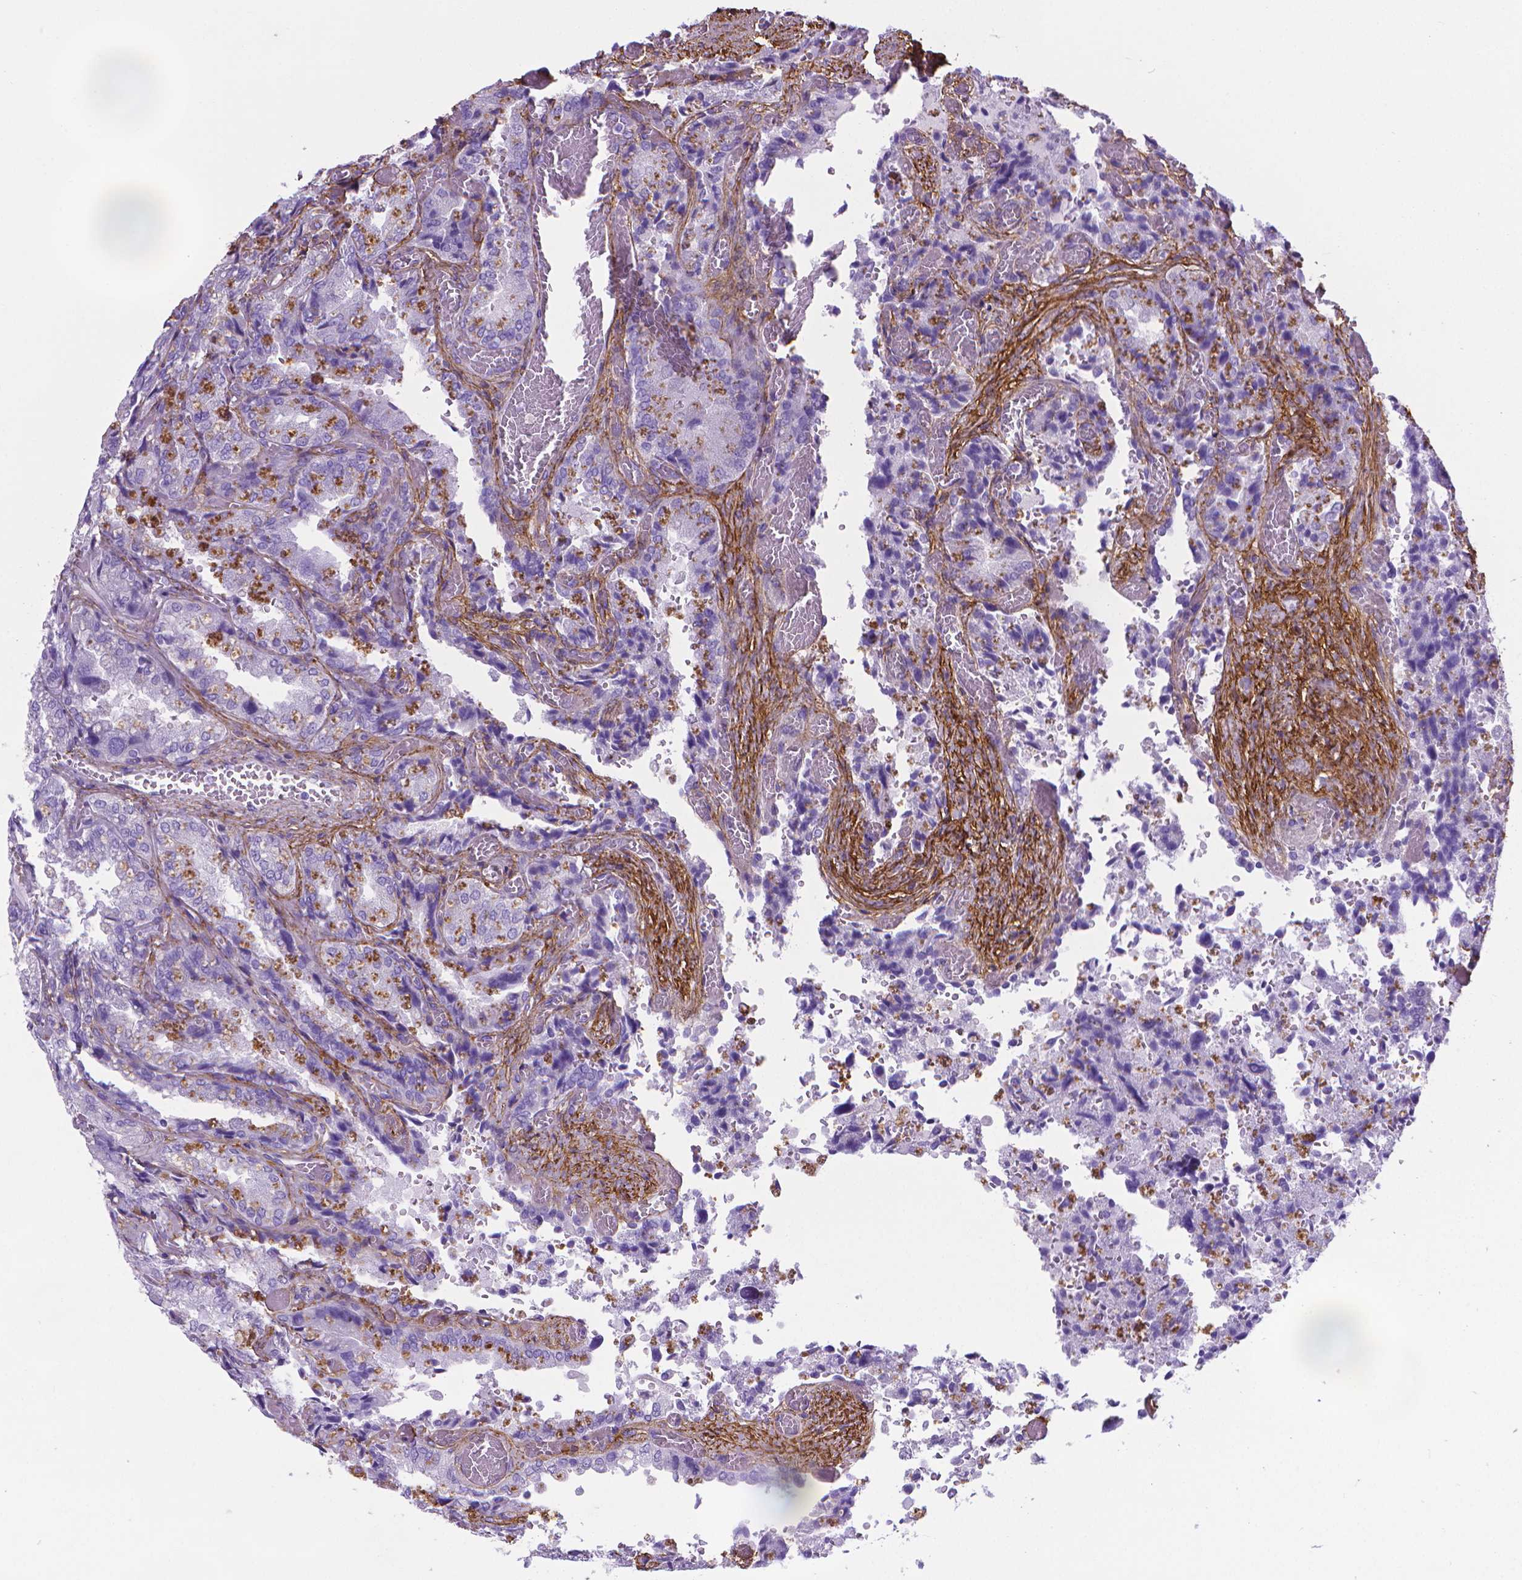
{"staining": {"intensity": "negative", "quantity": "none", "location": "none"}, "tissue": "seminal vesicle", "cell_type": "Glandular cells", "image_type": "normal", "snomed": [{"axis": "morphology", "description": "Normal tissue, NOS"}, {"axis": "topography", "description": "Seminal veicle"}], "caption": "IHC of unremarkable human seminal vesicle reveals no positivity in glandular cells. (Stains: DAB immunohistochemistry (IHC) with hematoxylin counter stain, Microscopy: brightfield microscopy at high magnification).", "gene": "MFAP2", "patient": {"sex": "male", "age": 57}}